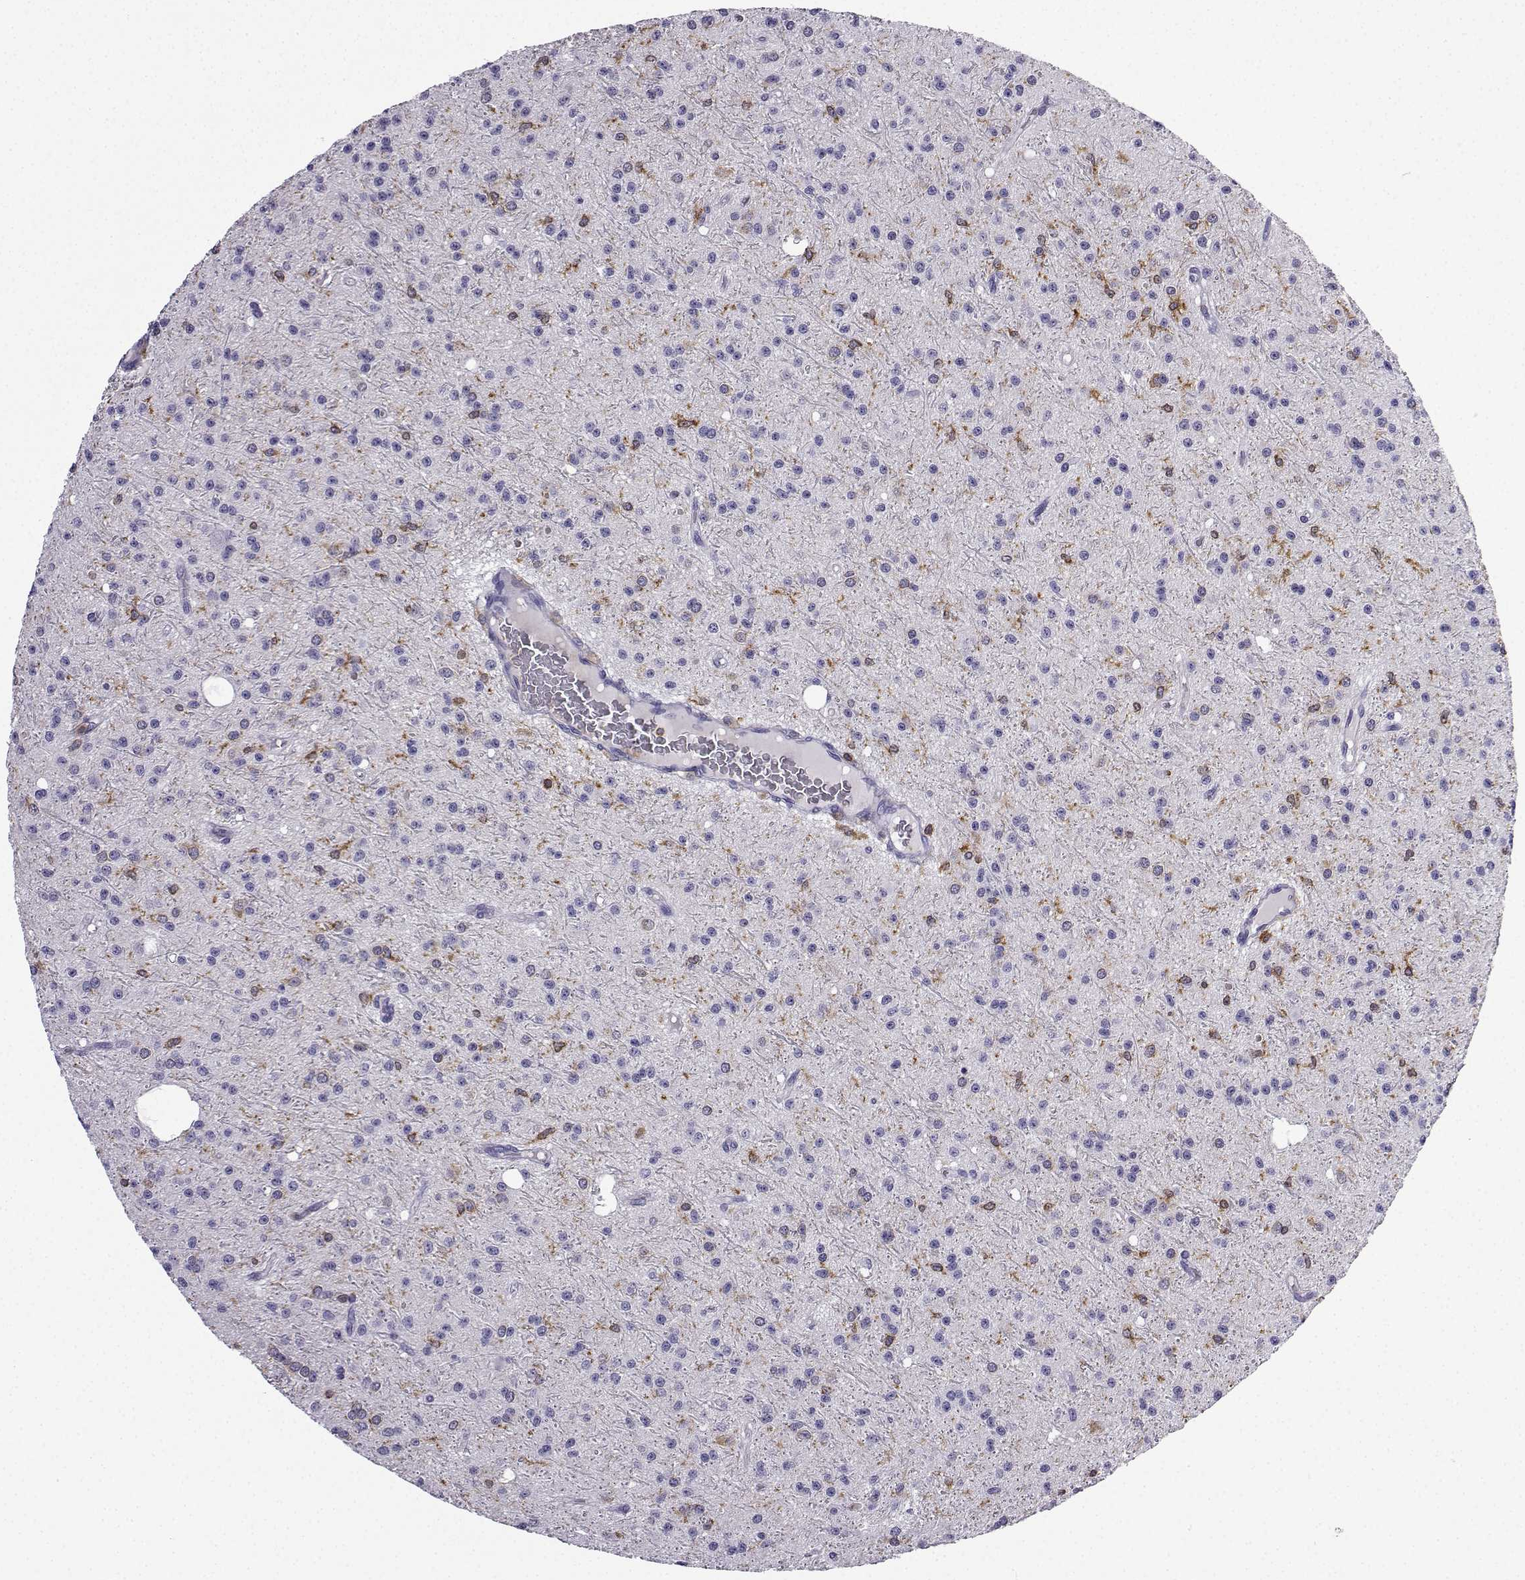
{"staining": {"intensity": "negative", "quantity": "none", "location": "none"}, "tissue": "glioma", "cell_type": "Tumor cells", "image_type": "cancer", "snomed": [{"axis": "morphology", "description": "Glioma, malignant, Low grade"}, {"axis": "topography", "description": "Brain"}], "caption": "A micrograph of glioma stained for a protein displays no brown staining in tumor cells.", "gene": "DOCK10", "patient": {"sex": "male", "age": 27}}